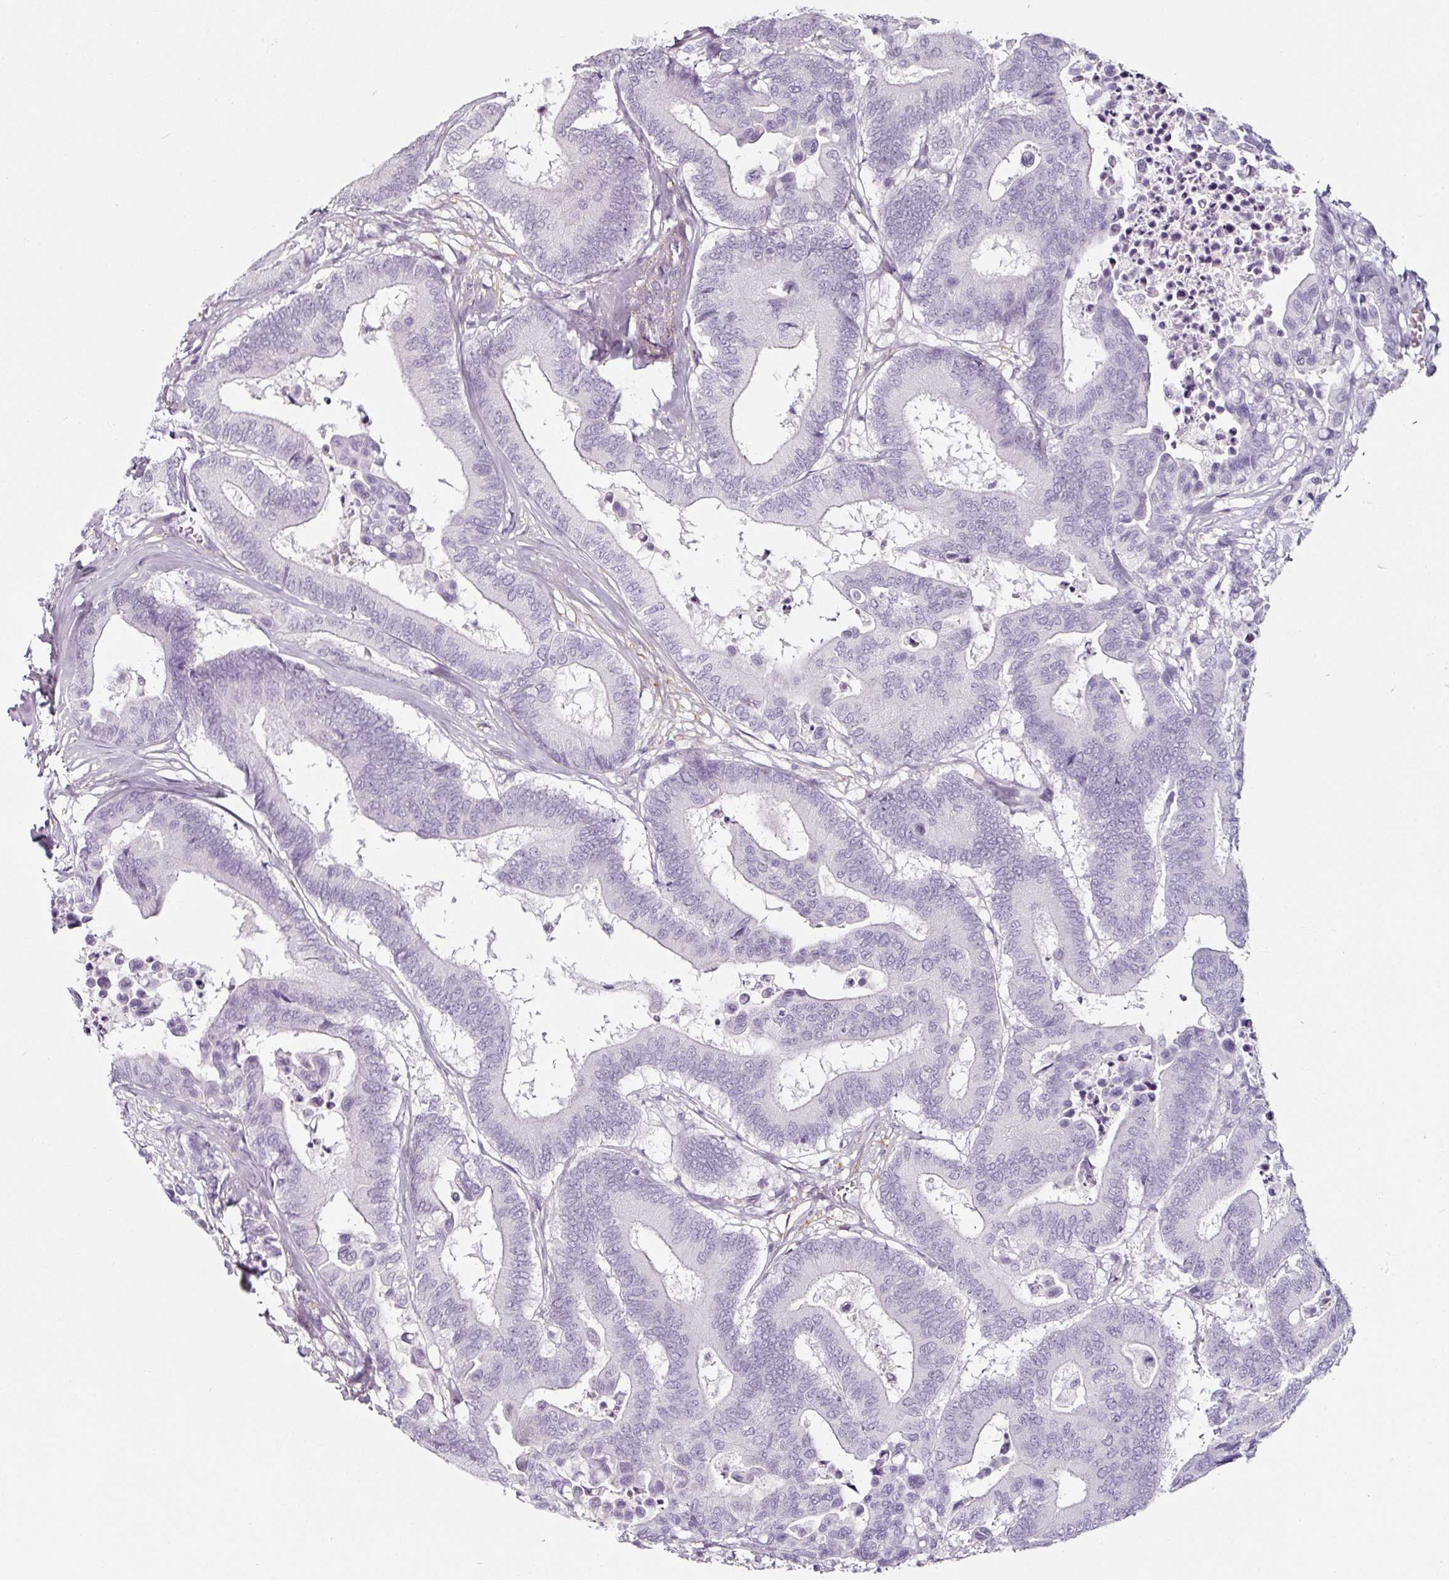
{"staining": {"intensity": "negative", "quantity": "none", "location": "none"}, "tissue": "colorectal cancer", "cell_type": "Tumor cells", "image_type": "cancer", "snomed": [{"axis": "morphology", "description": "Normal tissue, NOS"}, {"axis": "morphology", "description": "Adenocarcinoma, NOS"}, {"axis": "topography", "description": "Colon"}], "caption": "DAB immunohistochemical staining of colorectal cancer reveals no significant staining in tumor cells.", "gene": "CAP2", "patient": {"sex": "male", "age": 82}}